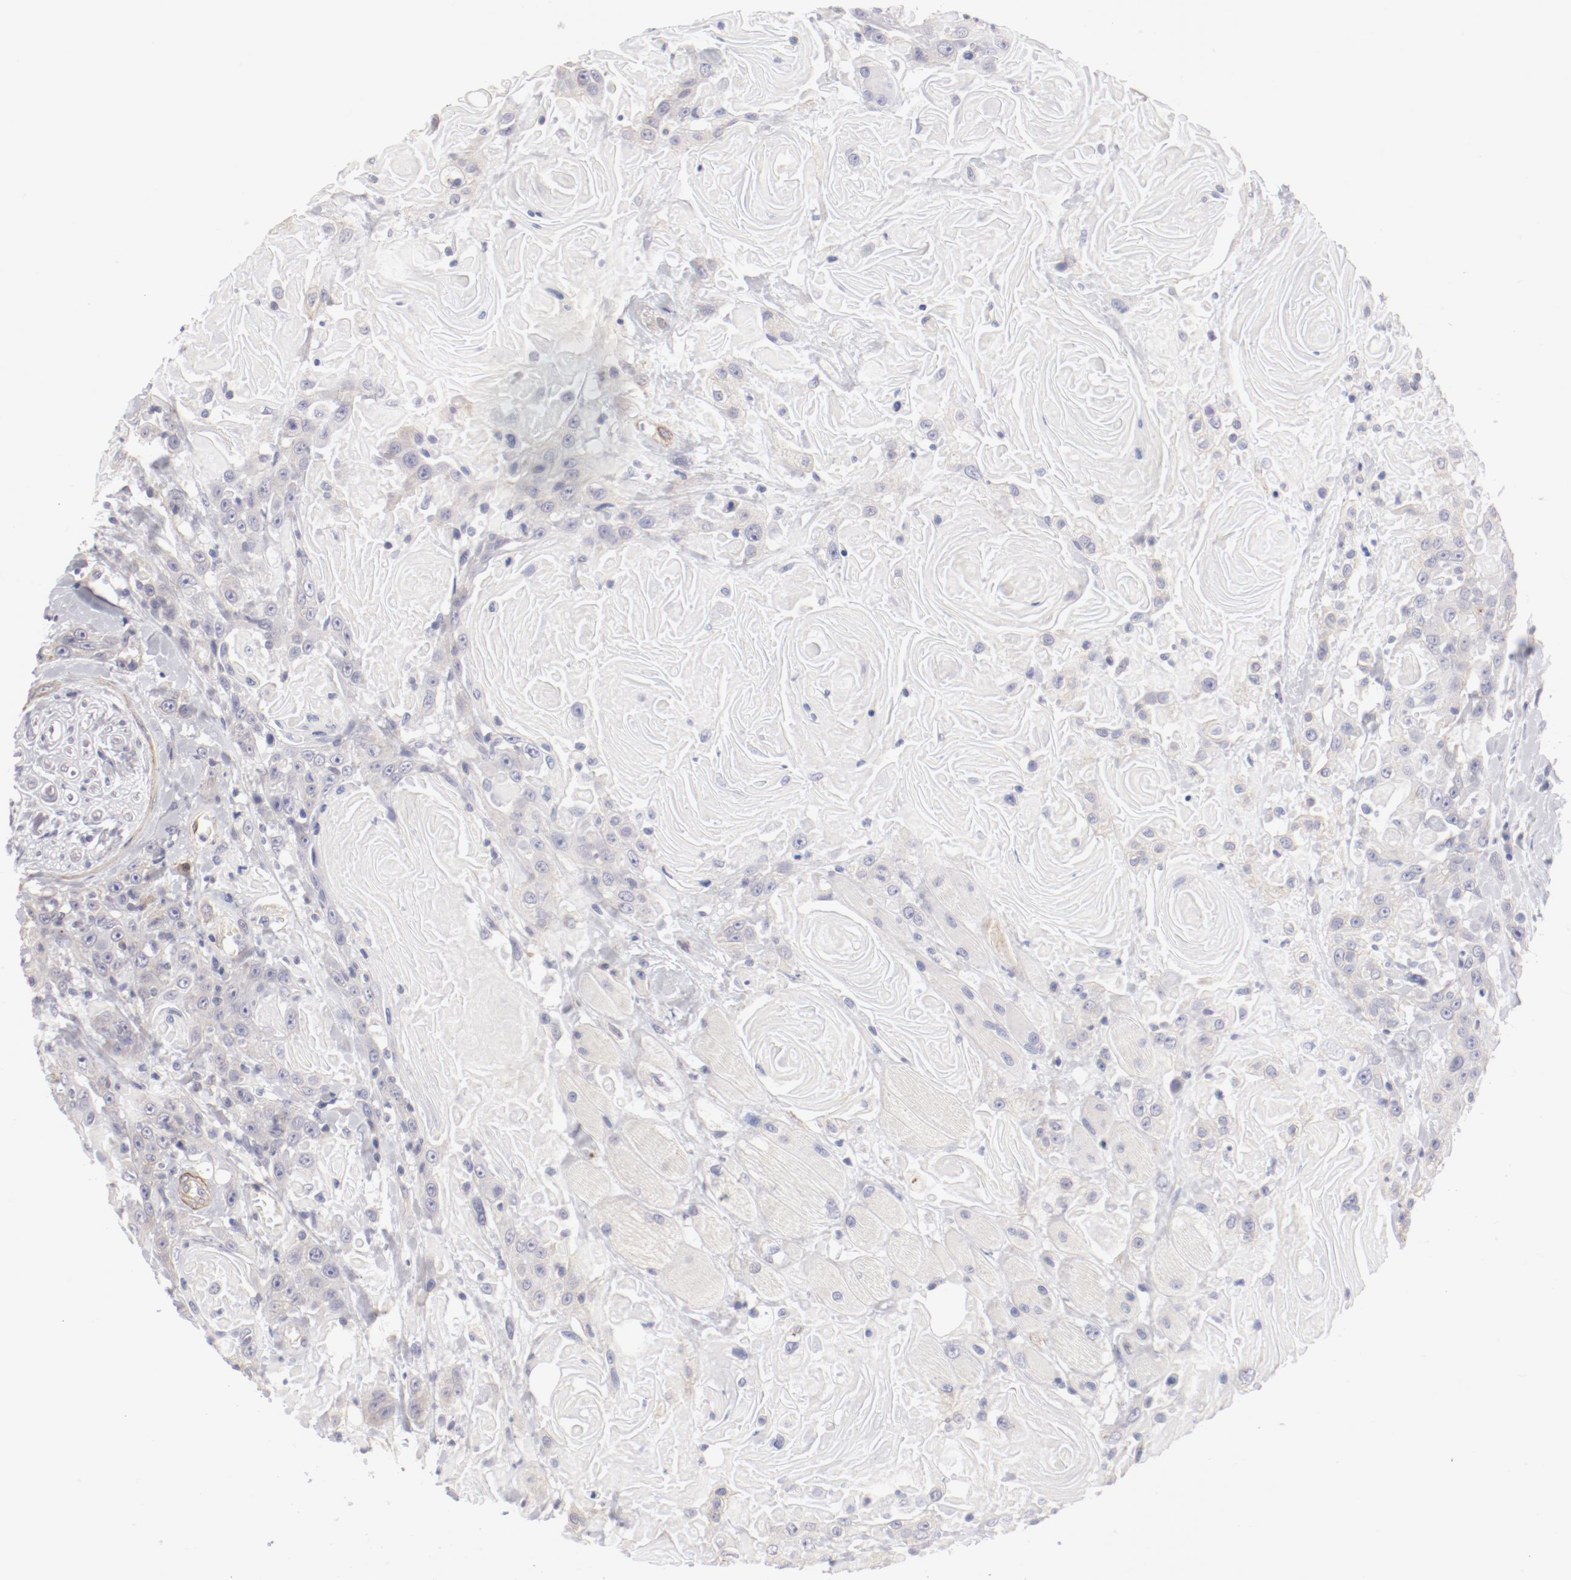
{"staining": {"intensity": "weak", "quantity": "<25%", "location": "cytoplasmic/membranous"}, "tissue": "head and neck cancer", "cell_type": "Tumor cells", "image_type": "cancer", "snomed": [{"axis": "morphology", "description": "Squamous cell carcinoma, NOS"}, {"axis": "topography", "description": "Head-Neck"}], "caption": "An IHC photomicrograph of head and neck squamous cell carcinoma is shown. There is no staining in tumor cells of head and neck squamous cell carcinoma.", "gene": "LAX1", "patient": {"sex": "female", "age": 84}}